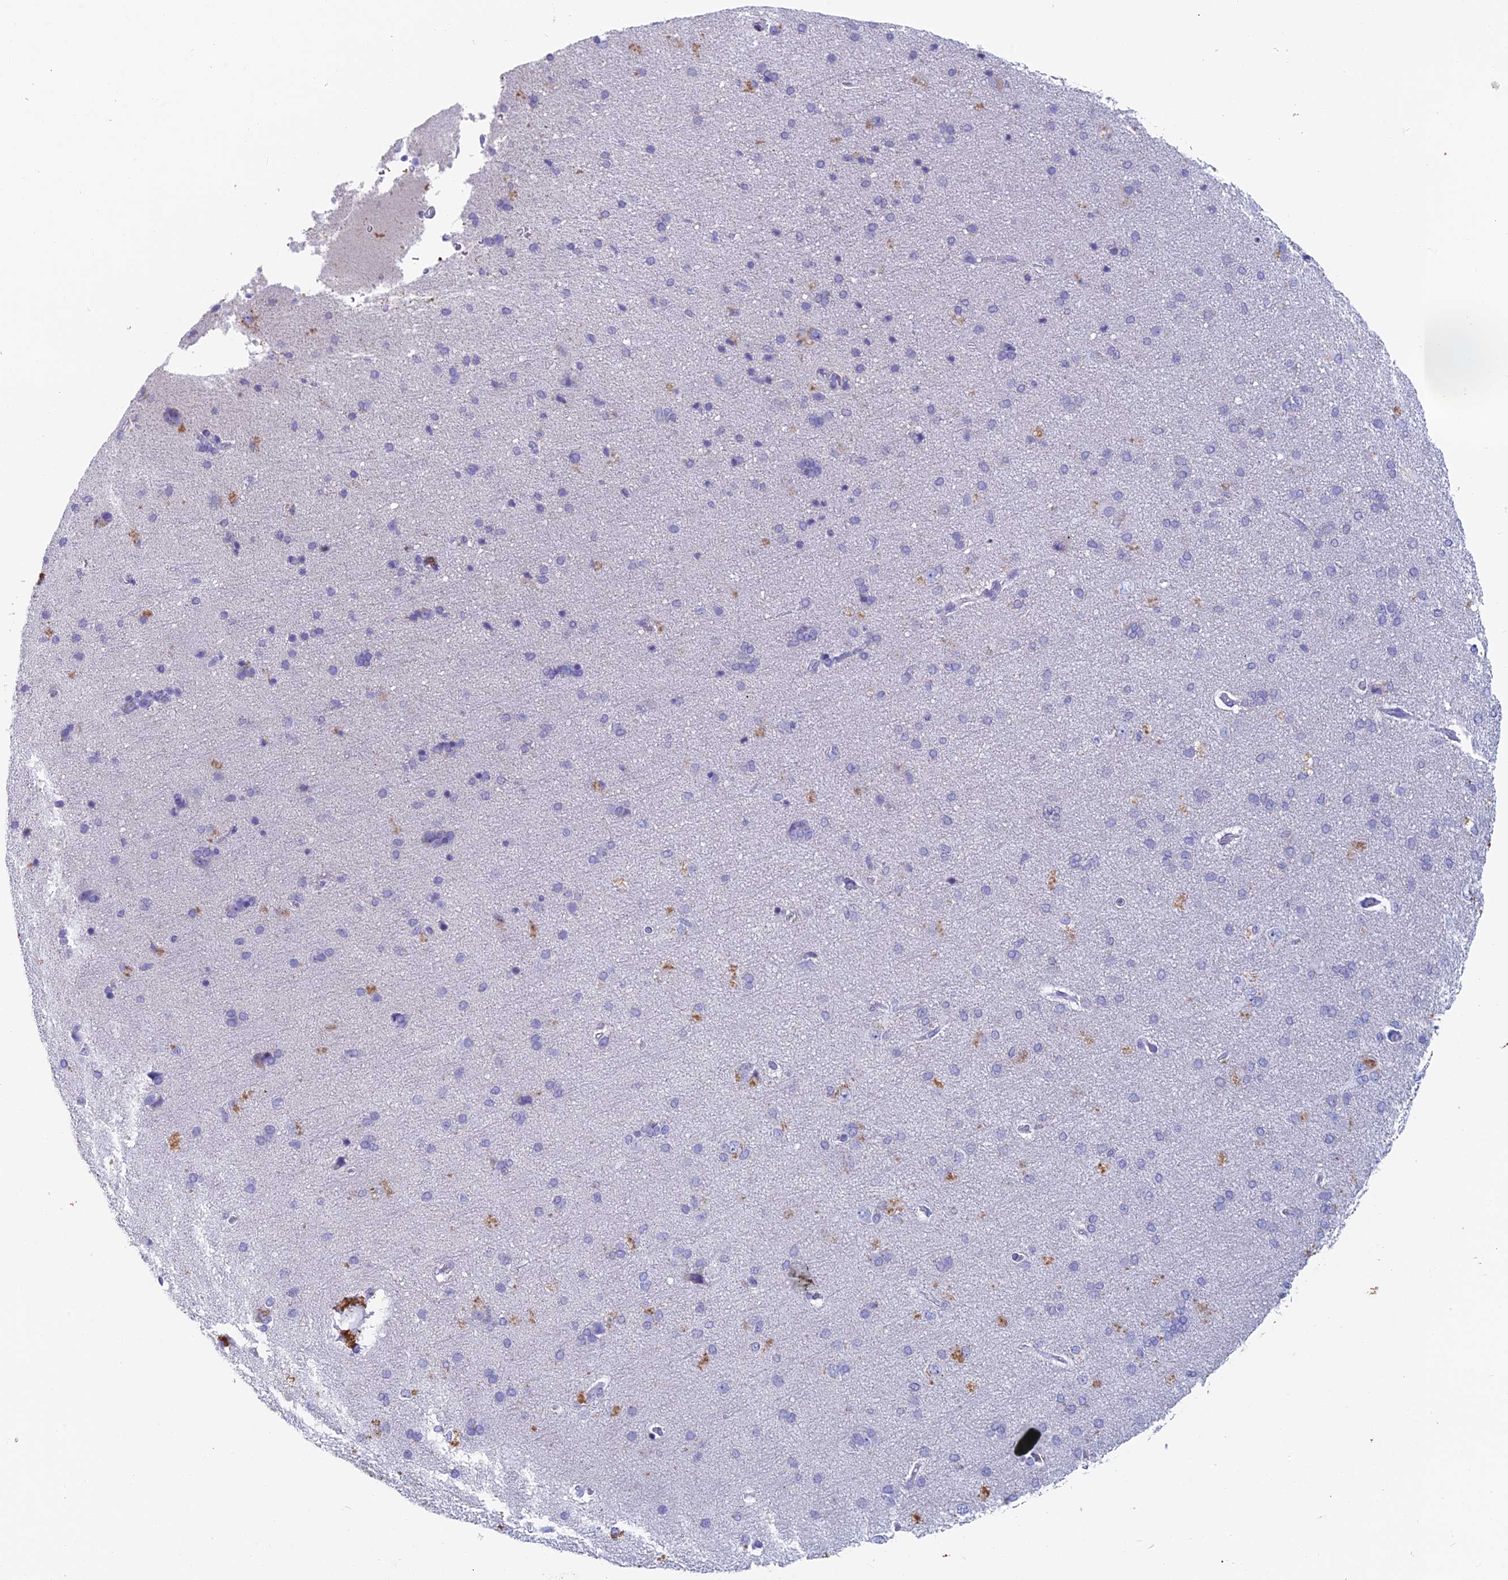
{"staining": {"intensity": "negative", "quantity": "none", "location": "none"}, "tissue": "cerebral cortex", "cell_type": "Endothelial cells", "image_type": "normal", "snomed": [{"axis": "morphology", "description": "Normal tissue, NOS"}, {"axis": "topography", "description": "Cerebral cortex"}], "caption": "The micrograph reveals no significant positivity in endothelial cells of cerebral cortex.", "gene": "REXO5", "patient": {"sex": "male", "age": 62}}